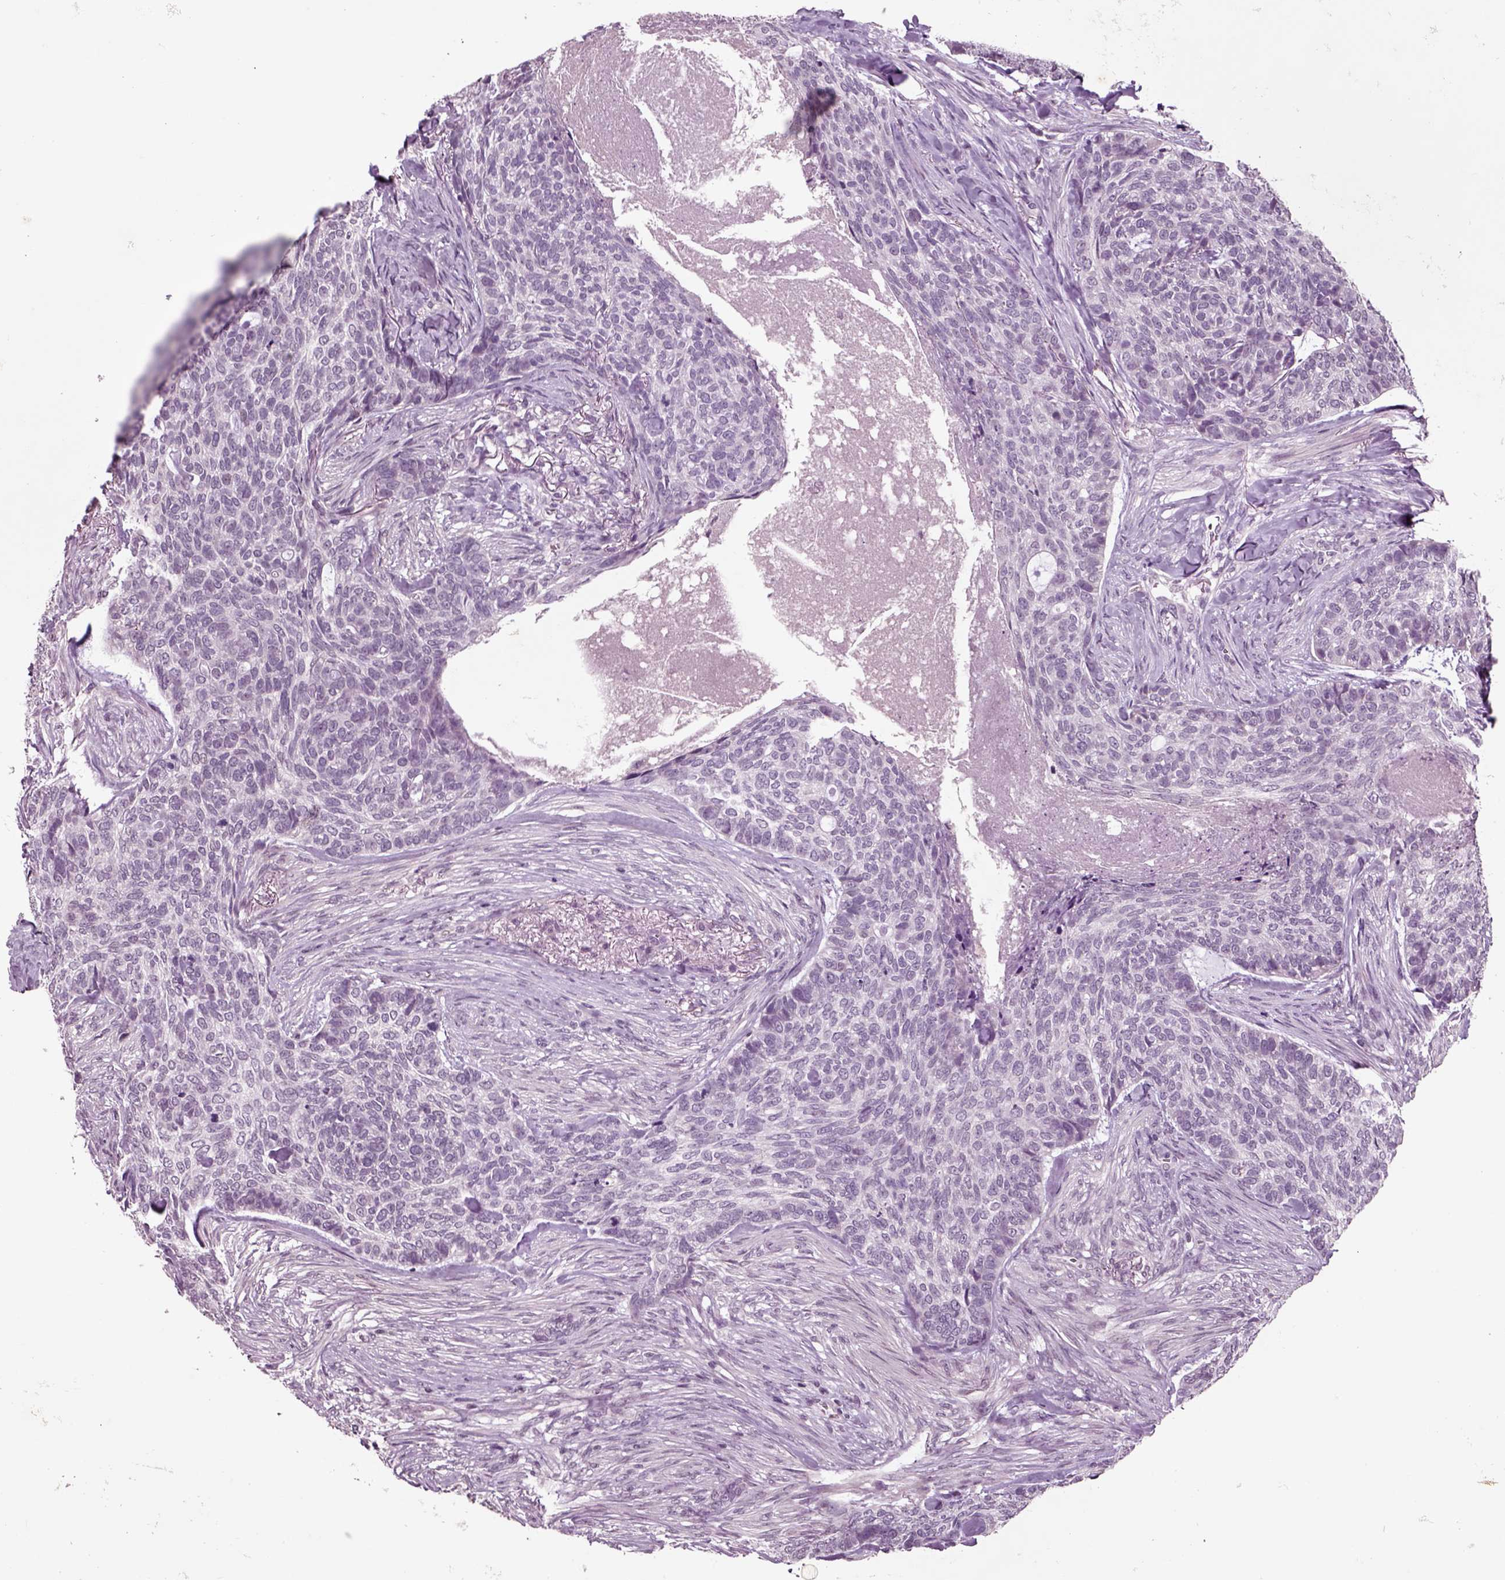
{"staining": {"intensity": "negative", "quantity": "none", "location": "none"}, "tissue": "skin cancer", "cell_type": "Tumor cells", "image_type": "cancer", "snomed": [{"axis": "morphology", "description": "Basal cell carcinoma"}, {"axis": "topography", "description": "Skin"}], "caption": "The micrograph reveals no staining of tumor cells in skin cancer.", "gene": "CHGB", "patient": {"sex": "female", "age": 69}}